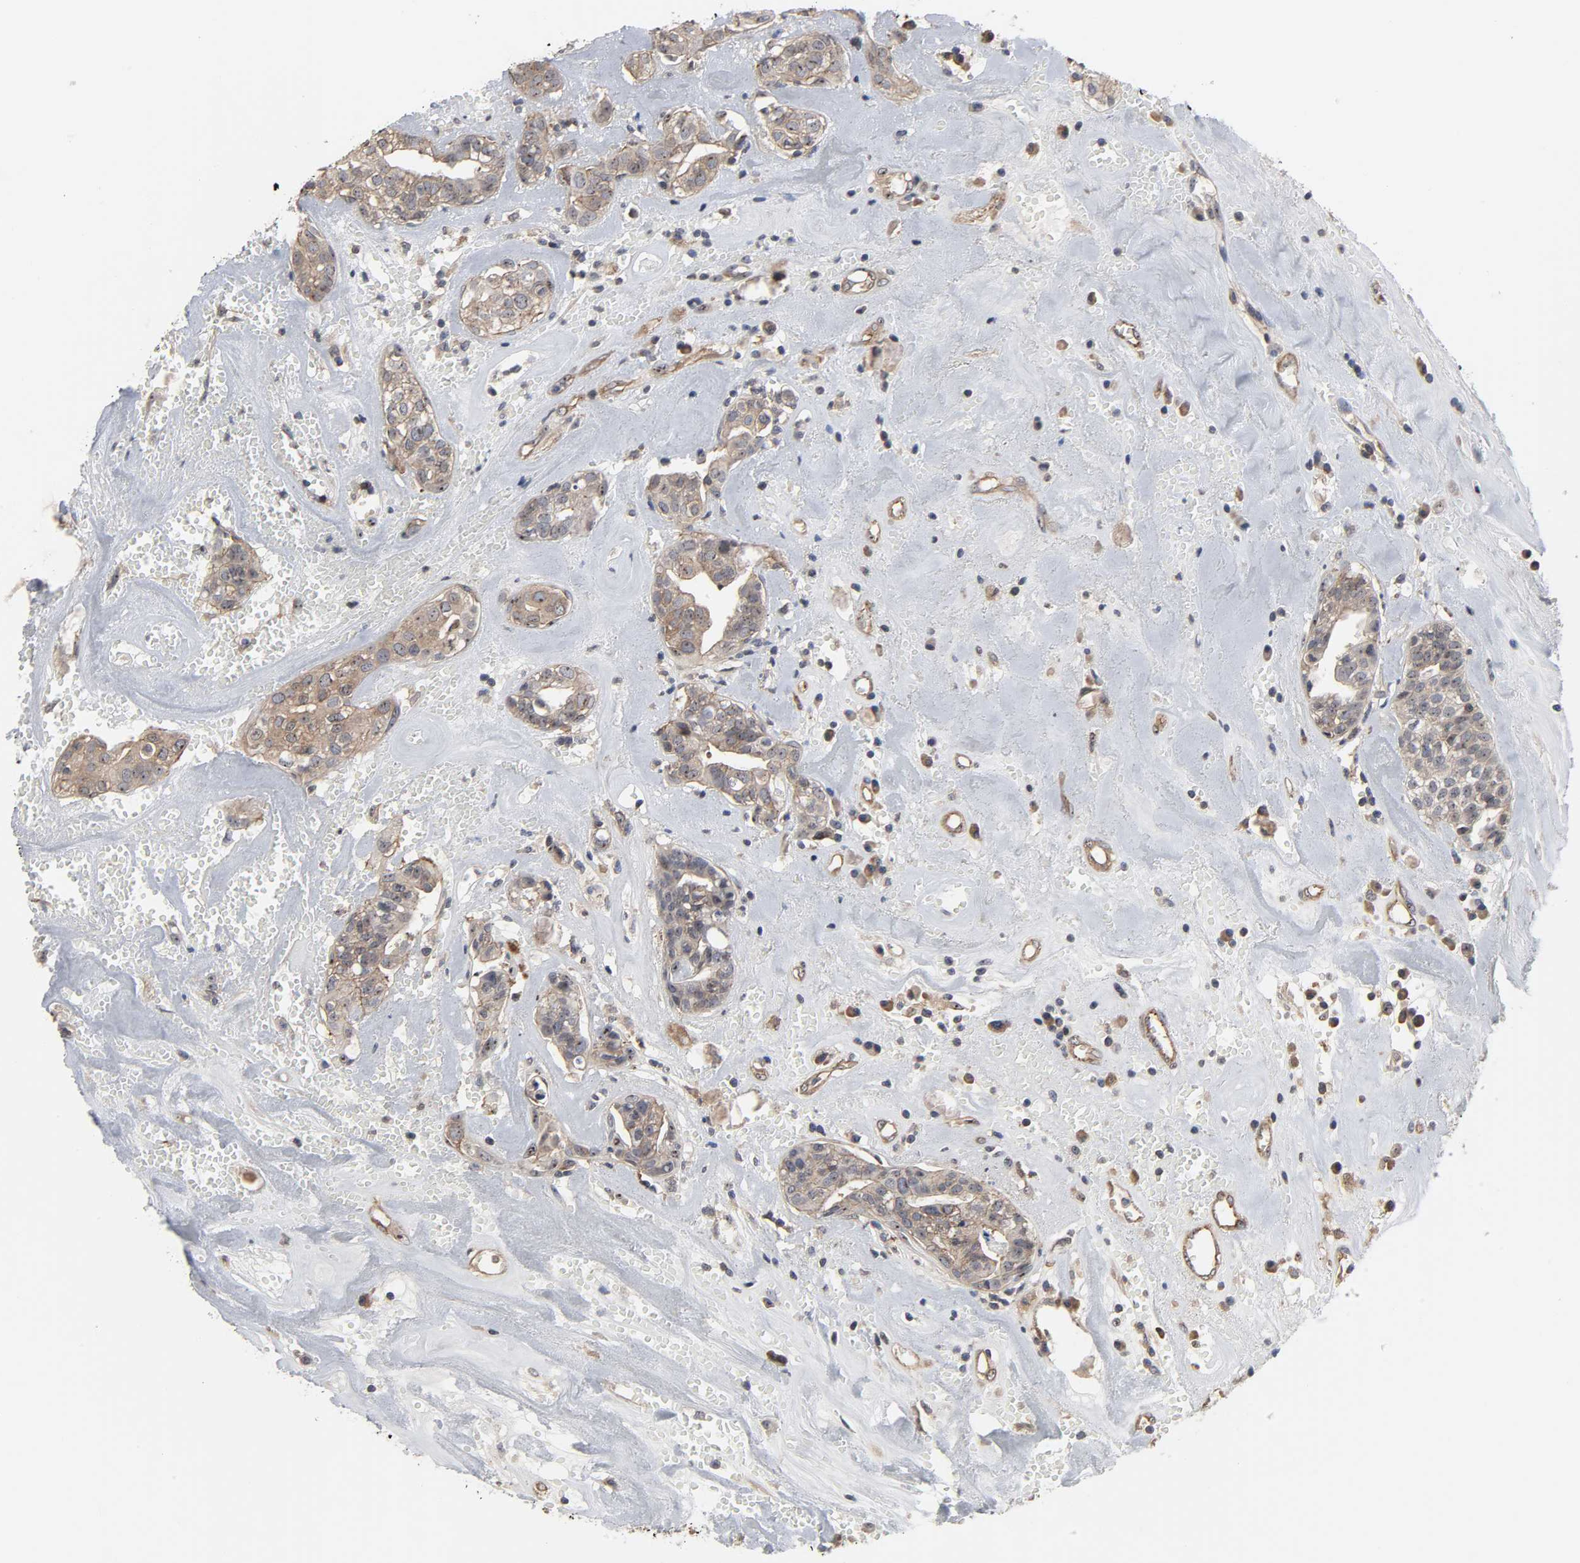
{"staining": {"intensity": "weak", "quantity": ">75%", "location": "cytoplasmic/membranous,nuclear"}, "tissue": "head and neck cancer", "cell_type": "Tumor cells", "image_type": "cancer", "snomed": [{"axis": "morphology", "description": "Adenocarcinoma, NOS"}, {"axis": "topography", "description": "Salivary gland"}, {"axis": "topography", "description": "Head-Neck"}], "caption": "Head and neck cancer tissue displays weak cytoplasmic/membranous and nuclear positivity in about >75% of tumor cells, visualized by immunohistochemistry.", "gene": "DDX10", "patient": {"sex": "female", "age": 65}}